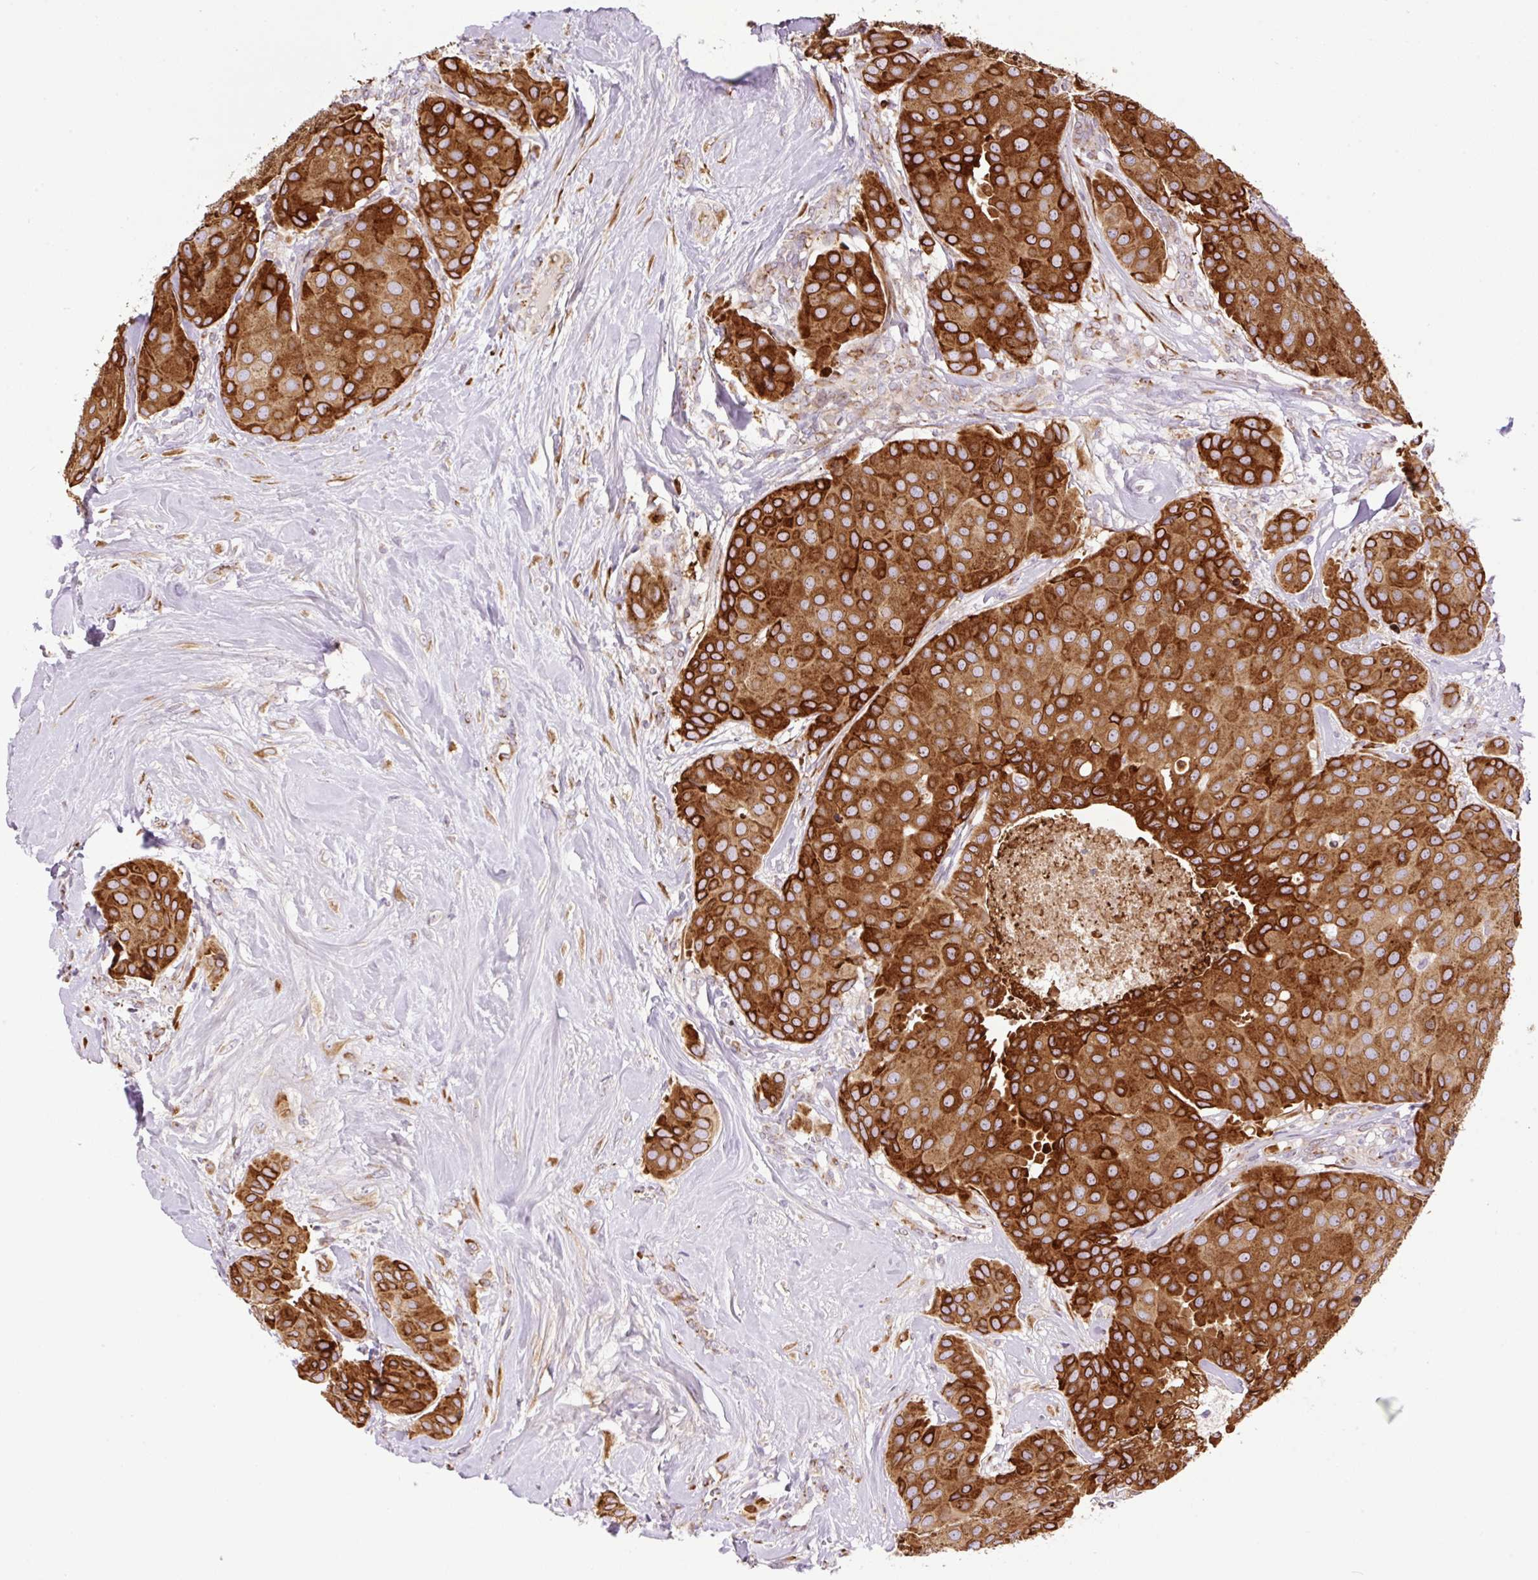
{"staining": {"intensity": "strong", "quantity": ">75%", "location": "cytoplasmic/membranous"}, "tissue": "breast cancer", "cell_type": "Tumor cells", "image_type": "cancer", "snomed": [{"axis": "morphology", "description": "Duct carcinoma"}, {"axis": "topography", "description": "Breast"}], "caption": "Tumor cells demonstrate high levels of strong cytoplasmic/membranous positivity in approximately >75% of cells in human infiltrating ductal carcinoma (breast).", "gene": "RAB30", "patient": {"sex": "female", "age": 70}}